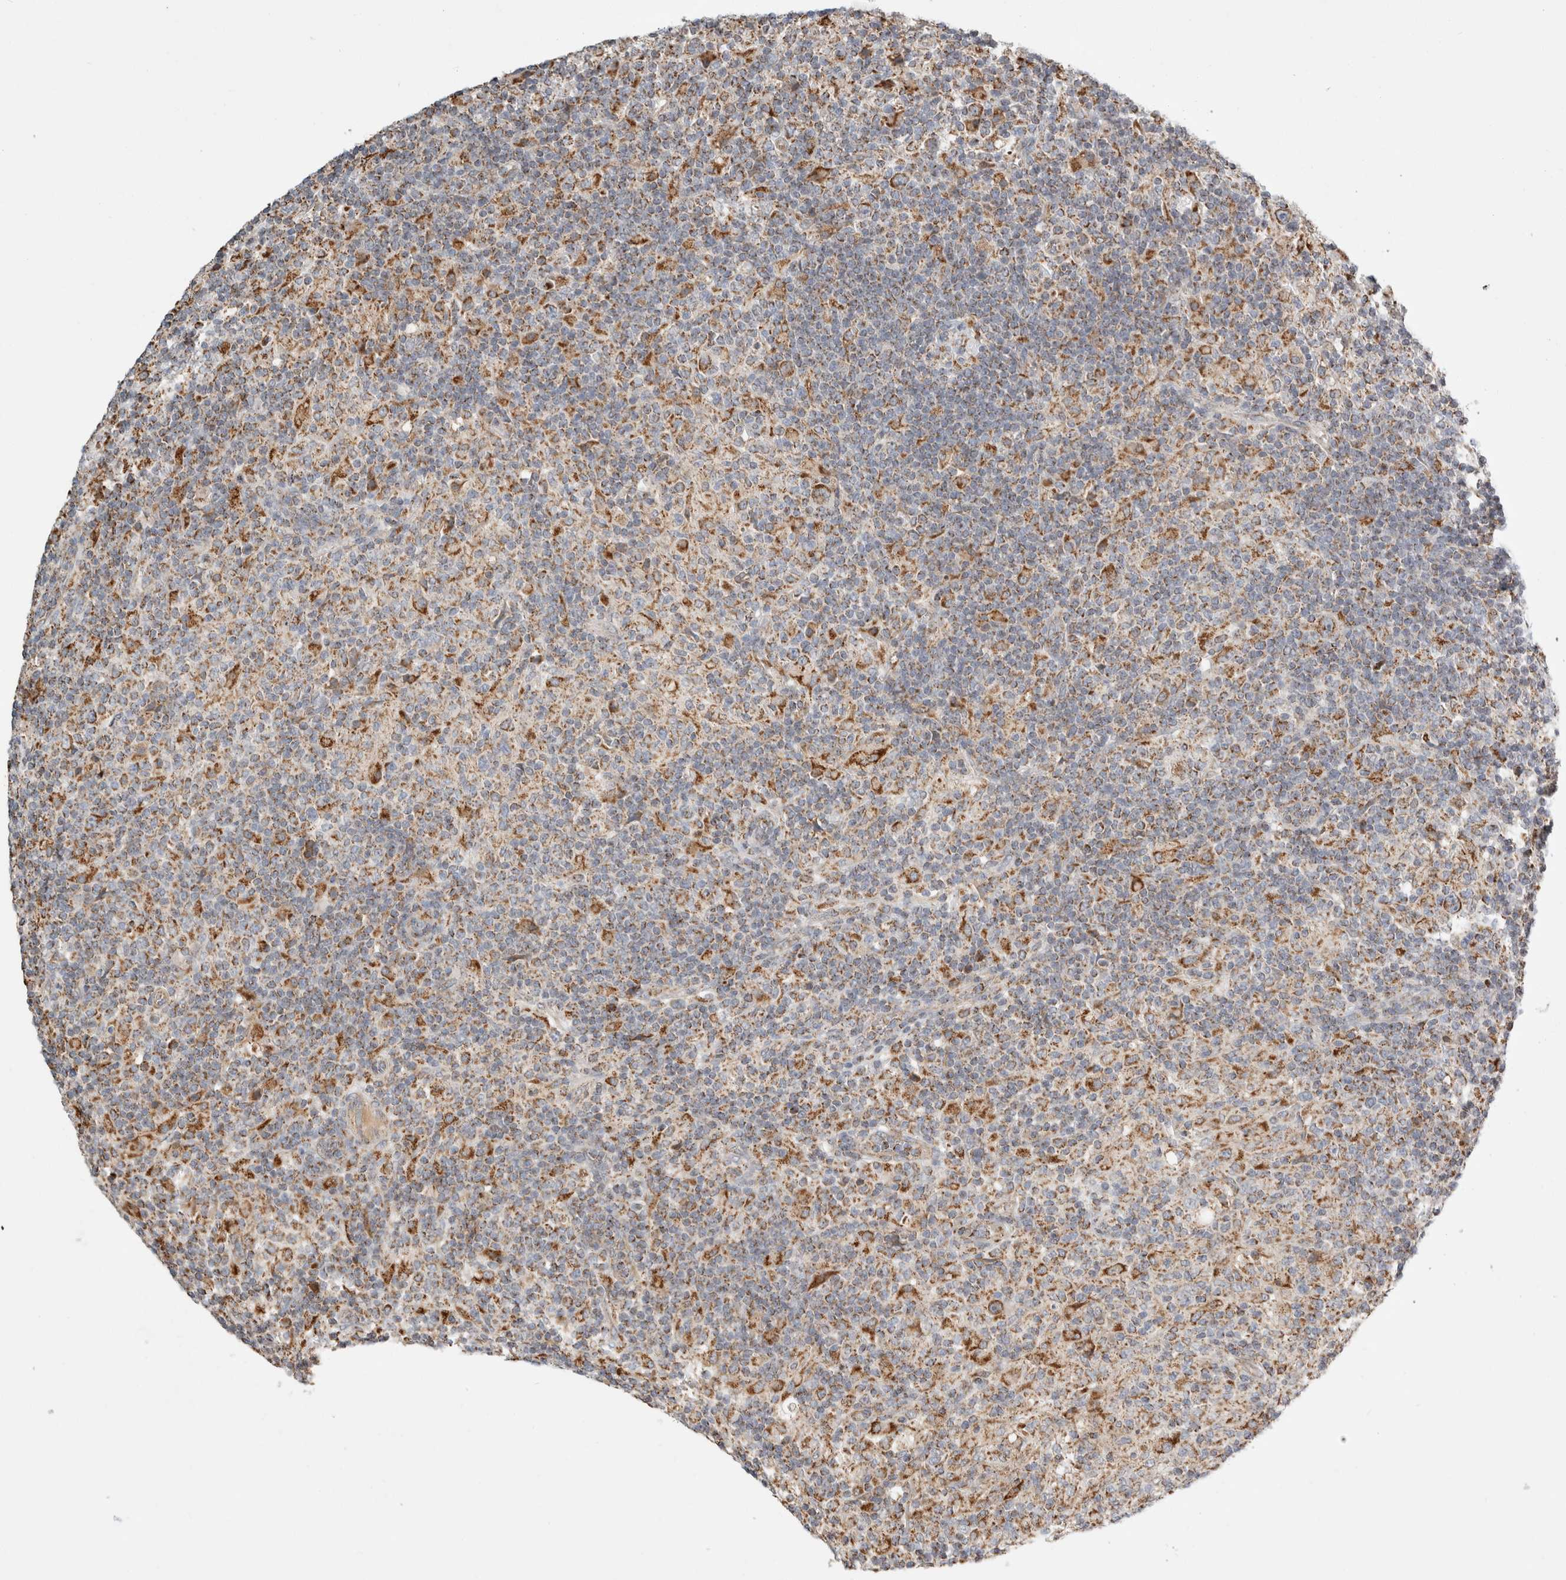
{"staining": {"intensity": "moderate", "quantity": ">75%", "location": "cytoplasmic/membranous"}, "tissue": "lymphoma", "cell_type": "Tumor cells", "image_type": "cancer", "snomed": [{"axis": "morphology", "description": "Hodgkin's disease, NOS"}, {"axis": "topography", "description": "Lymph node"}], "caption": "Immunohistochemistry (IHC) of lymphoma exhibits medium levels of moderate cytoplasmic/membranous expression in approximately >75% of tumor cells.", "gene": "HROB", "patient": {"sex": "male", "age": 70}}